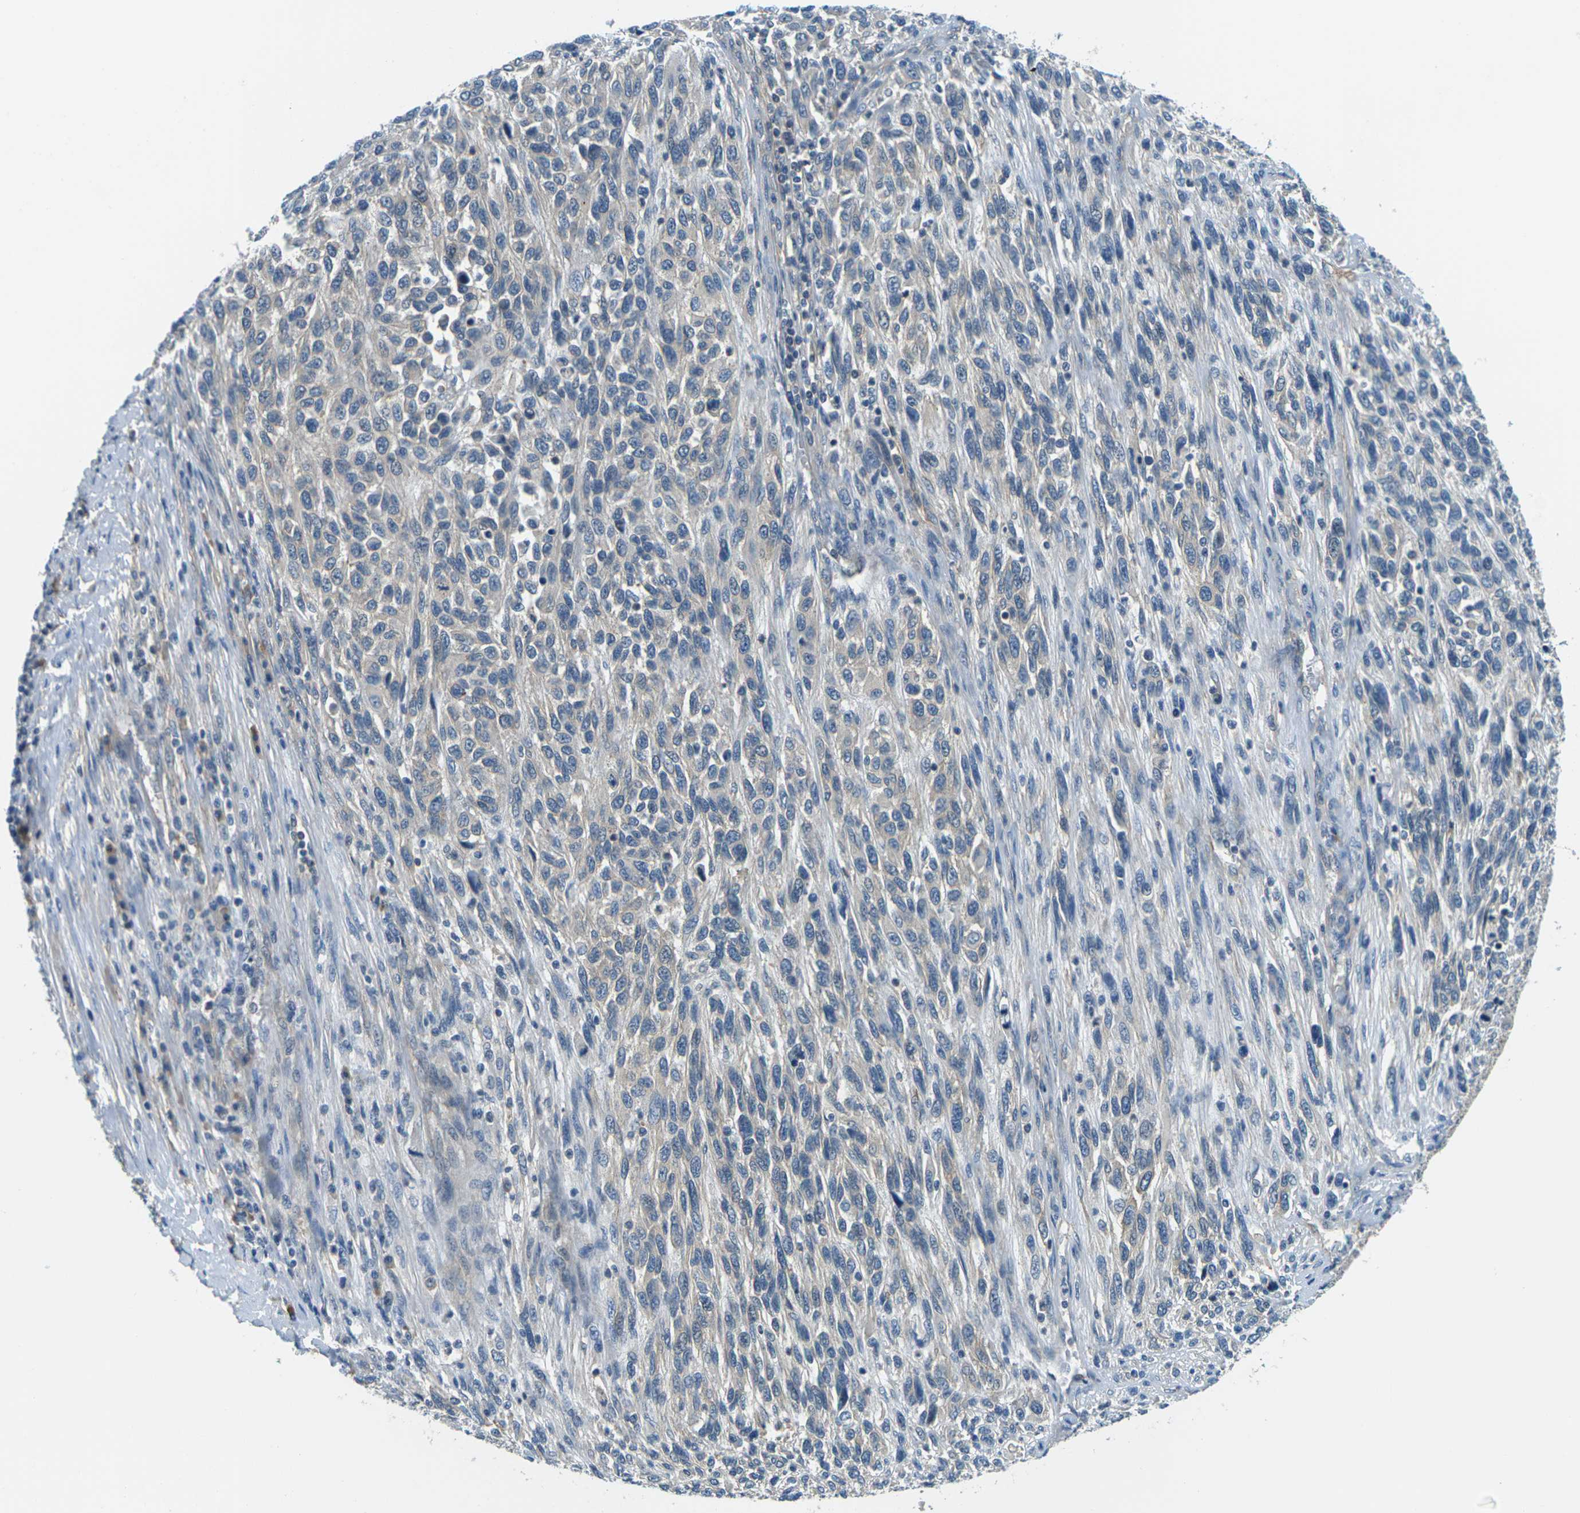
{"staining": {"intensity": "negative", "quantity": "none", "location": "none"}, "tissue": "melanoma", "cell_type": "Tumor cells", "image_type": "cancer", "snomed": [{"axis": "morphology", "description": "Malignant melanoma, Metastatic site"}, {"axis": "topography", "description": "Lymph node"}], "caption": "A histopathology image of melanoma stained for a protein exhibits no brown staining in tumor cells. Brightfield microscopy of IHC stained with DAB (3,3'-diaminobenzidine) (brown) and hematoxylin (blue), captured at high magnification.", "gene": "SLC13A3", "patient": {"sex": "male", "age": 61}}